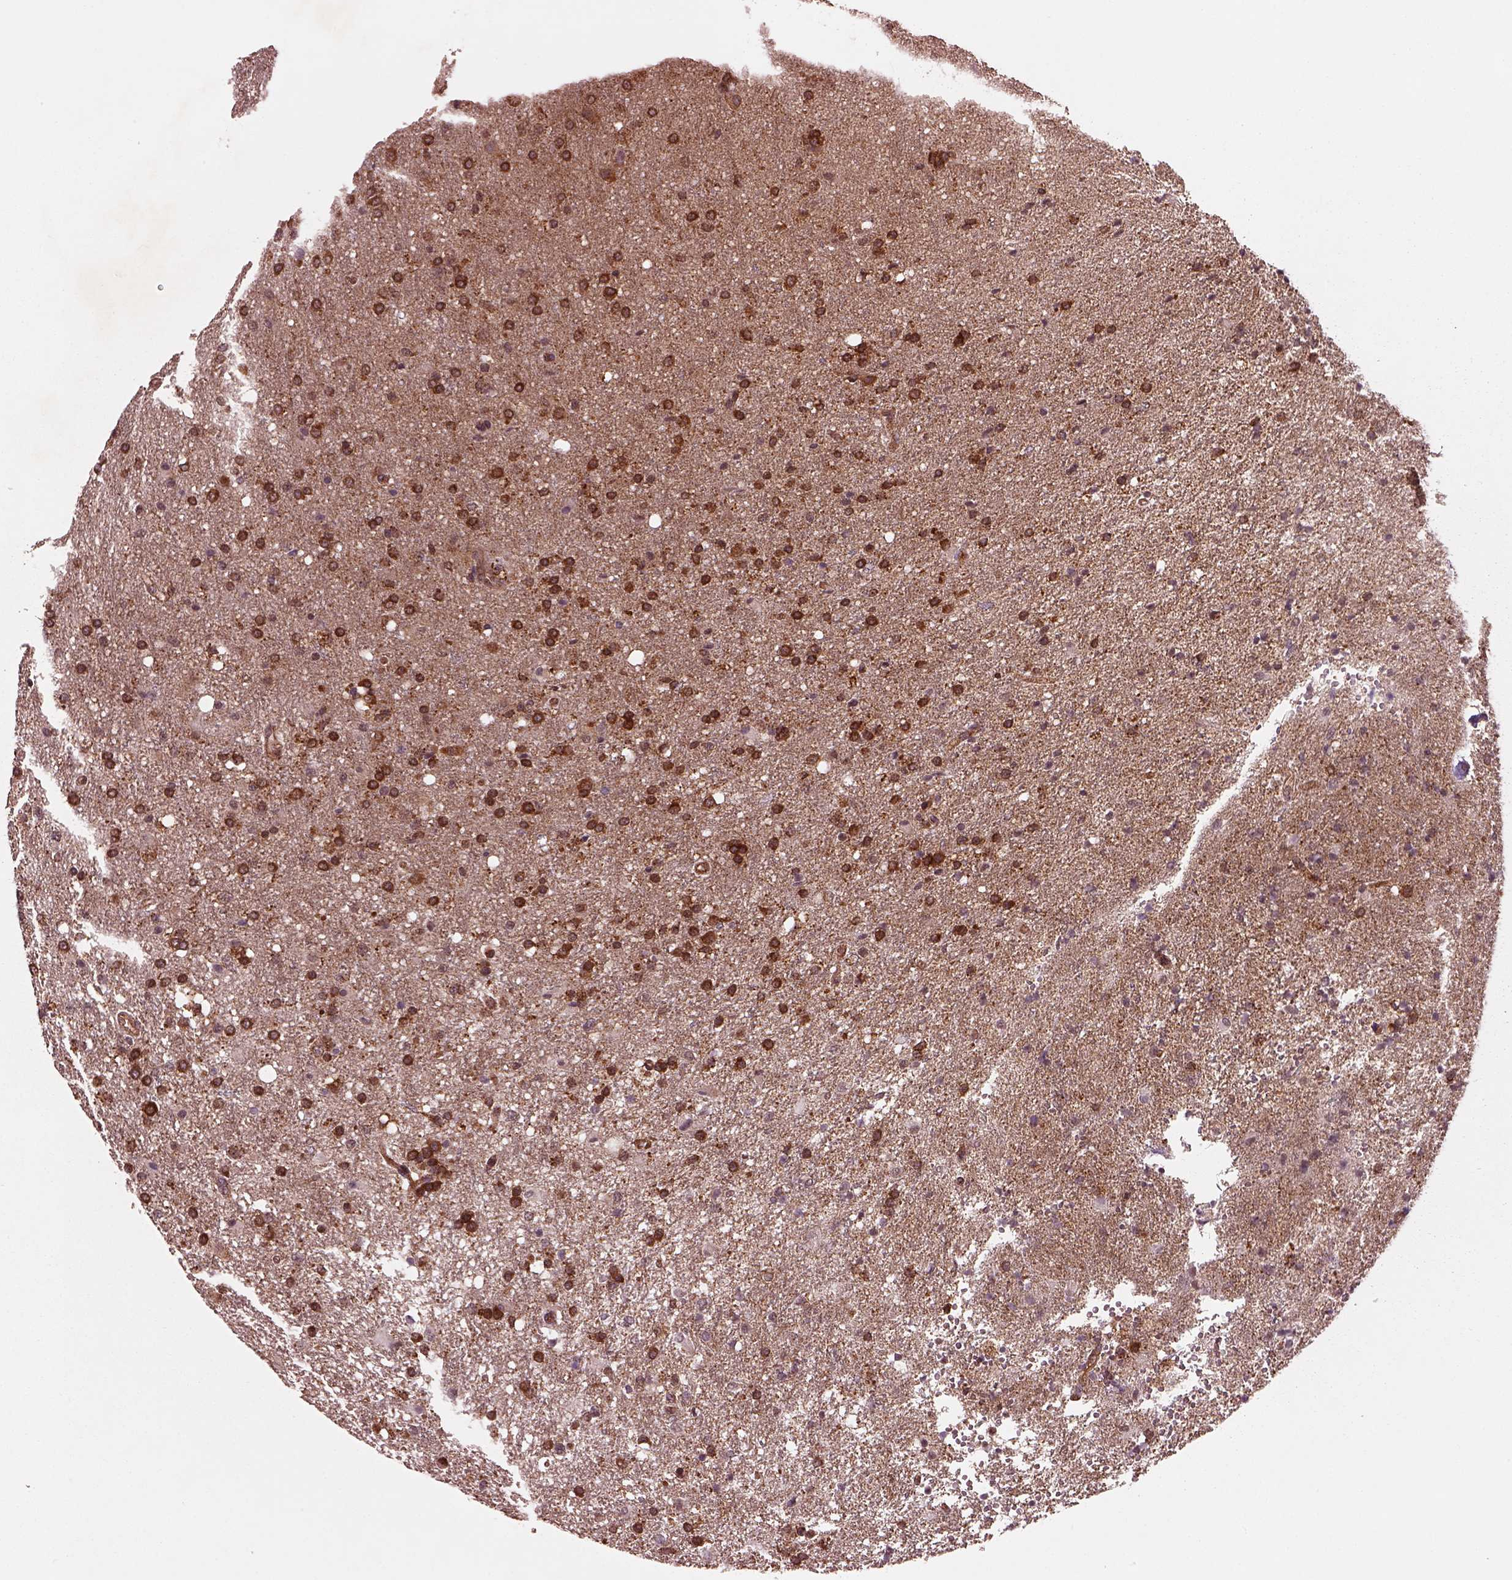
{"staining": {"intensity": "strong", "quantity": ">75%", "location": "cytoplasmic/membranous"}, "tissue": "glioma", "cell_type": "Tumor cells", "image_type": "cancer", "snomed": [{"axis": "morphology", "description": "Glioma, malignant, Low grade"}, {"axis": "topography", "description": "Brain"}], "caption": "Protein expression analysis of glioma displays strong cytoplasmic/membranous expression in about >75% of tumor cells. Using DAB (brown) and hematoxylin (blue) stains, captured at high magnification using brightfield microscopy.", "gene": "WASHC2A", "patient": {"sex": "female", "age": 58}}